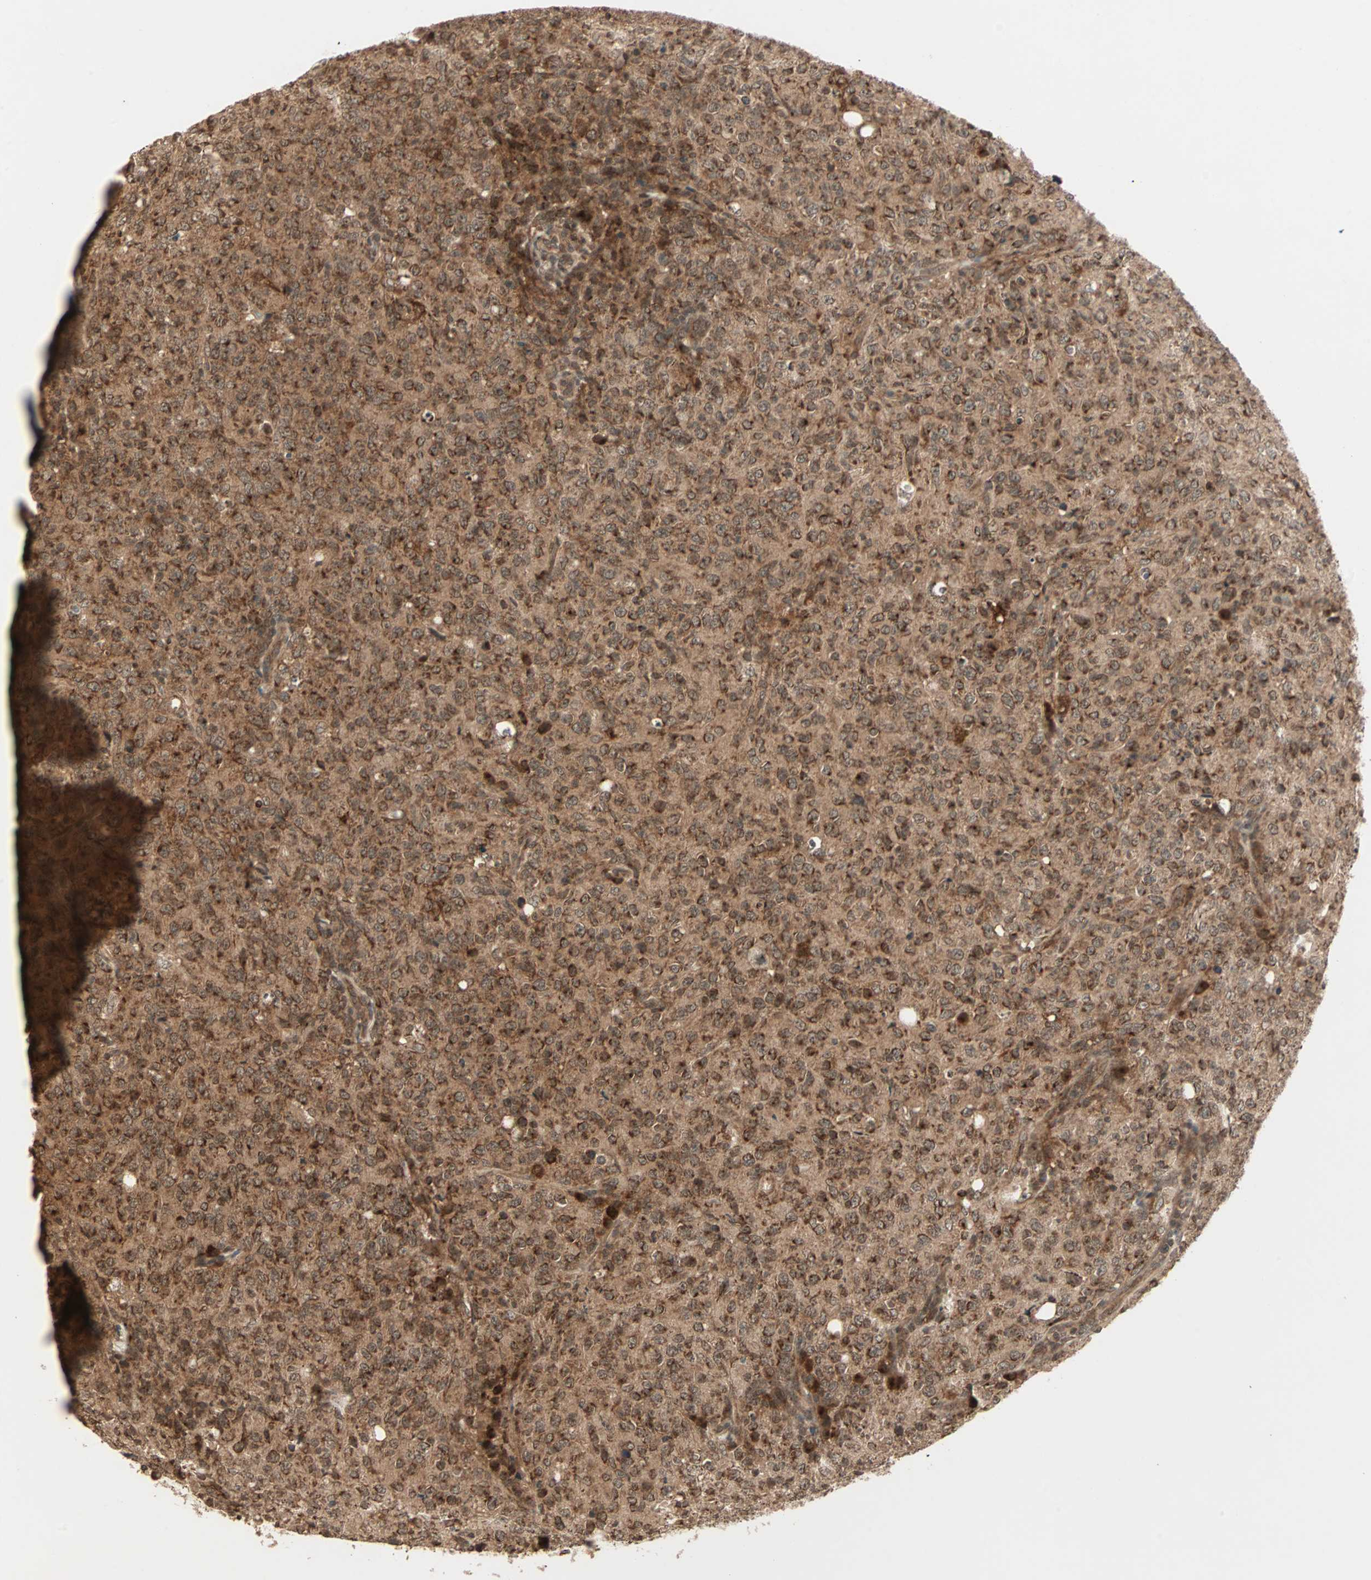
{"staining": {"intensity": "strong", "quantity": ">75%", "location": "cytoplasmic/membranous"}, "tissue": "lymphoma", "cell_type": "Tumor cells", "image_type": "cancer", "snomed": [{"axis": "morphology", "description": "Malignant lymphoma, non-Hodgkin's type, High grade"}, {"axis": "topography", "description": "Tonsil"}], "caption": "Human malignant lymphoma, non-Hodgkin's type (high-grade) stained with a protein marker reveals strong staining in tumor cells.", "gene": "RFFL", "patient": {"sex": "female", "age": 36}}